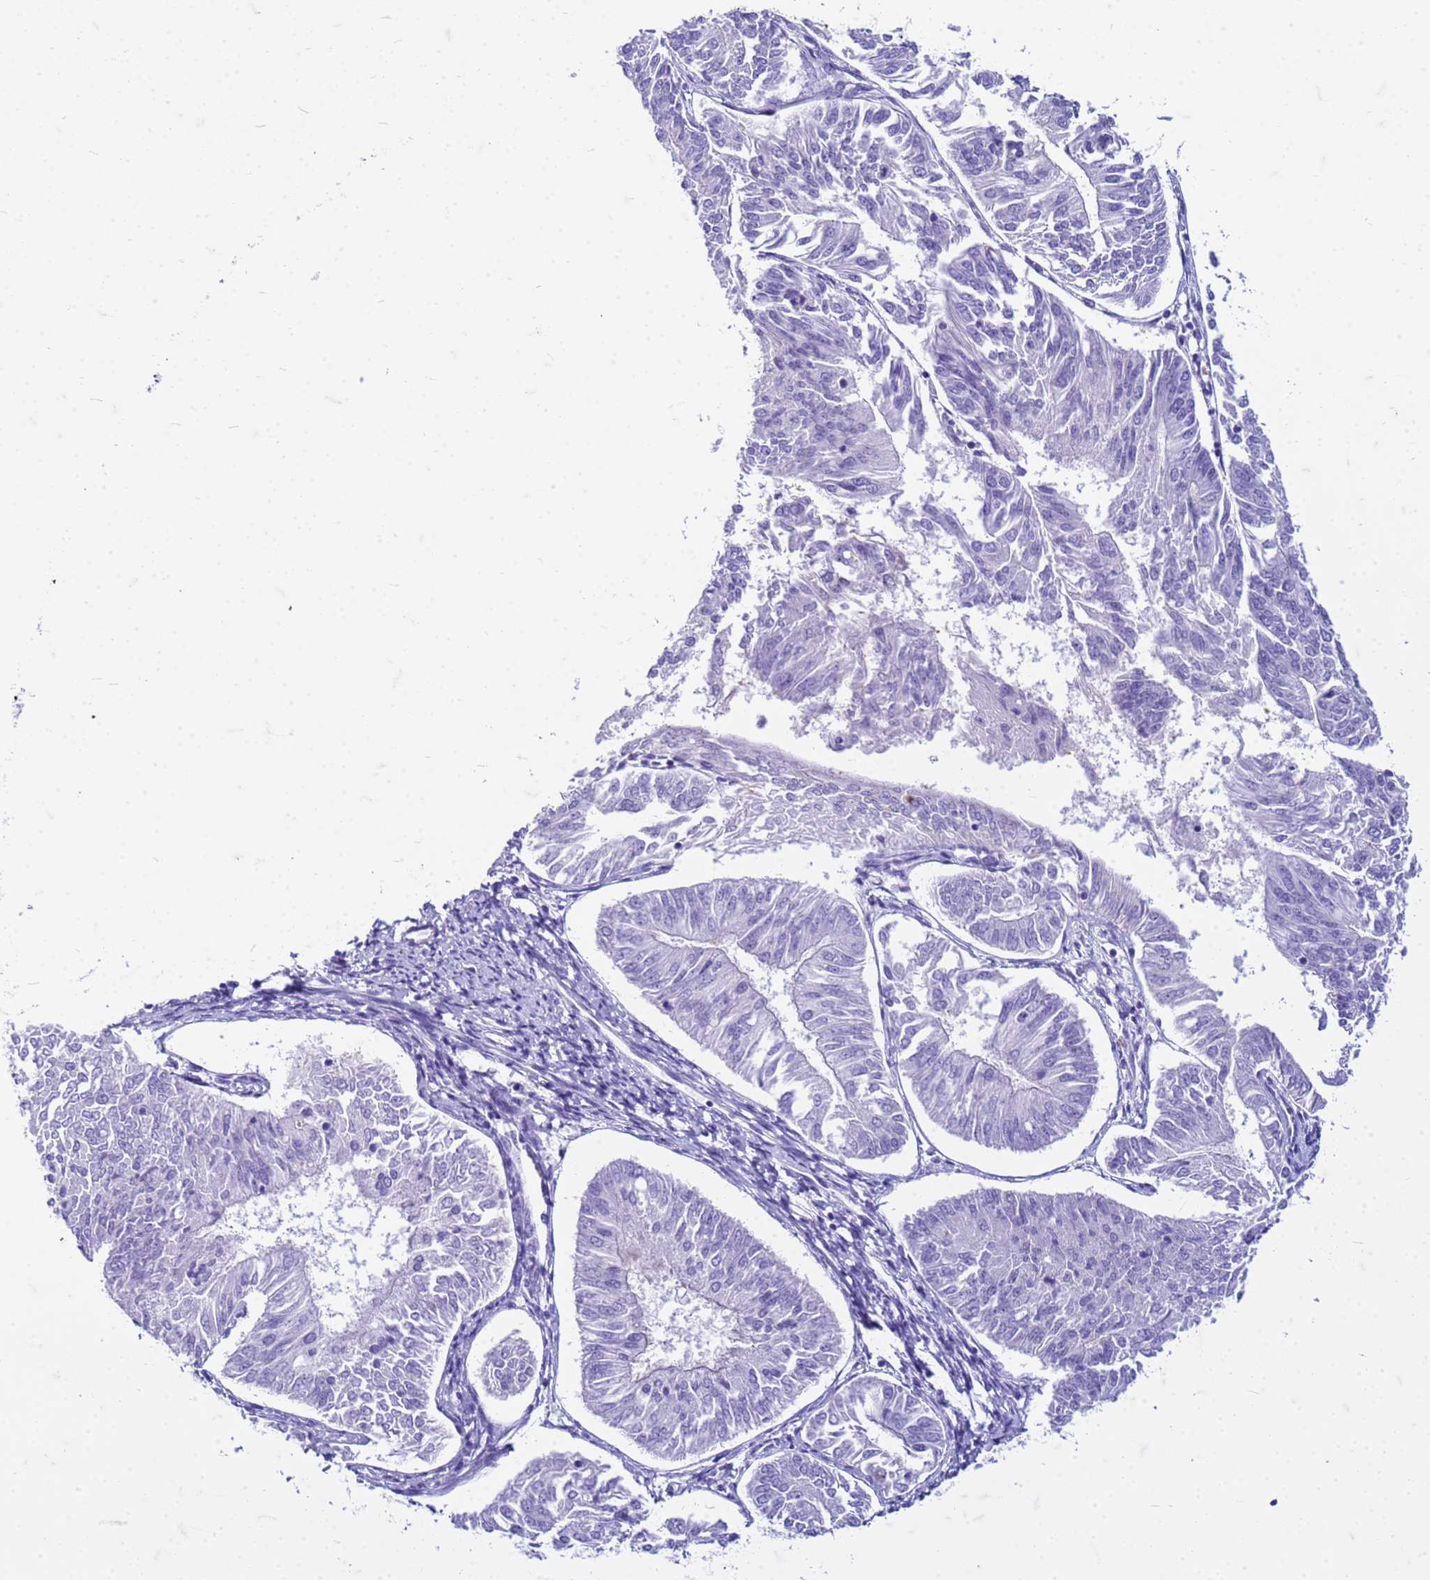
{"staining": {"intensity": "negative", "quantity": "none", "location": "none"}, "tissue": "endometrial cancer", "cell_type": "Tumor cells", "image_type": "cancer", "snomed": [{"axis": "morphology", "description": "Adenocarcinoma, NOS"}, {"axis": "topography", "description": "Endometrium"}], "caption": "Immunohistochemistry (IHC) photomicrograph of human endometrial cancer stained for a protein (brown), which exhibits no expression in tumor cells.", "gene": "CFAP100", "patient": {"sex": "female", "age": 58}}